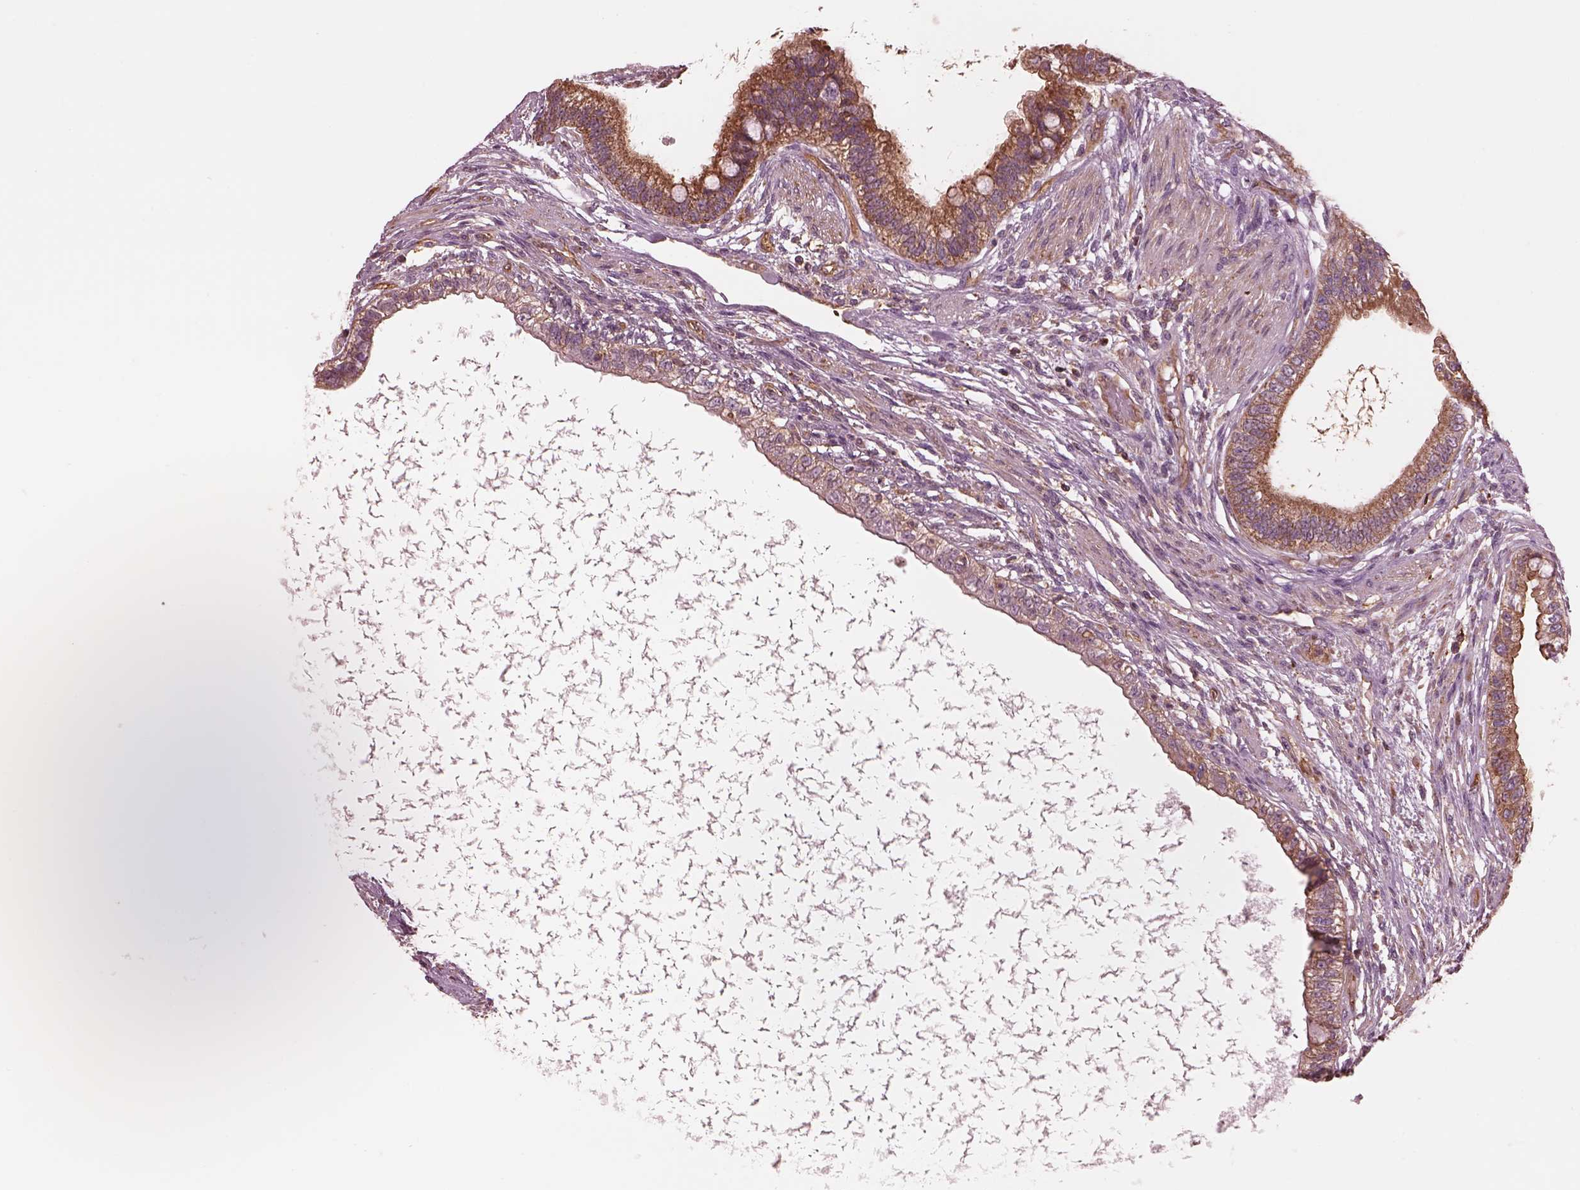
{"staining": {"intensity": "moderate", "quantity": ">75%", "location": "cytoplasmic/membranous"}, "tissue": "testis cancer", "cell_type": "Tumor cells", "image_type": "cancer", "snomed": [{"axis": "morphology", "description": "Carcinoma, Embryonal, NOS"}, {"axis": "topography", "description": "Testis"}], "caption": "Protein expression analysis of human testis cancer reveals moderate cytoplasmic/membranous positivity in about >75% of tumor cells.", "gene": "STK33", "patient": {"sex": "male", "age": 26}}